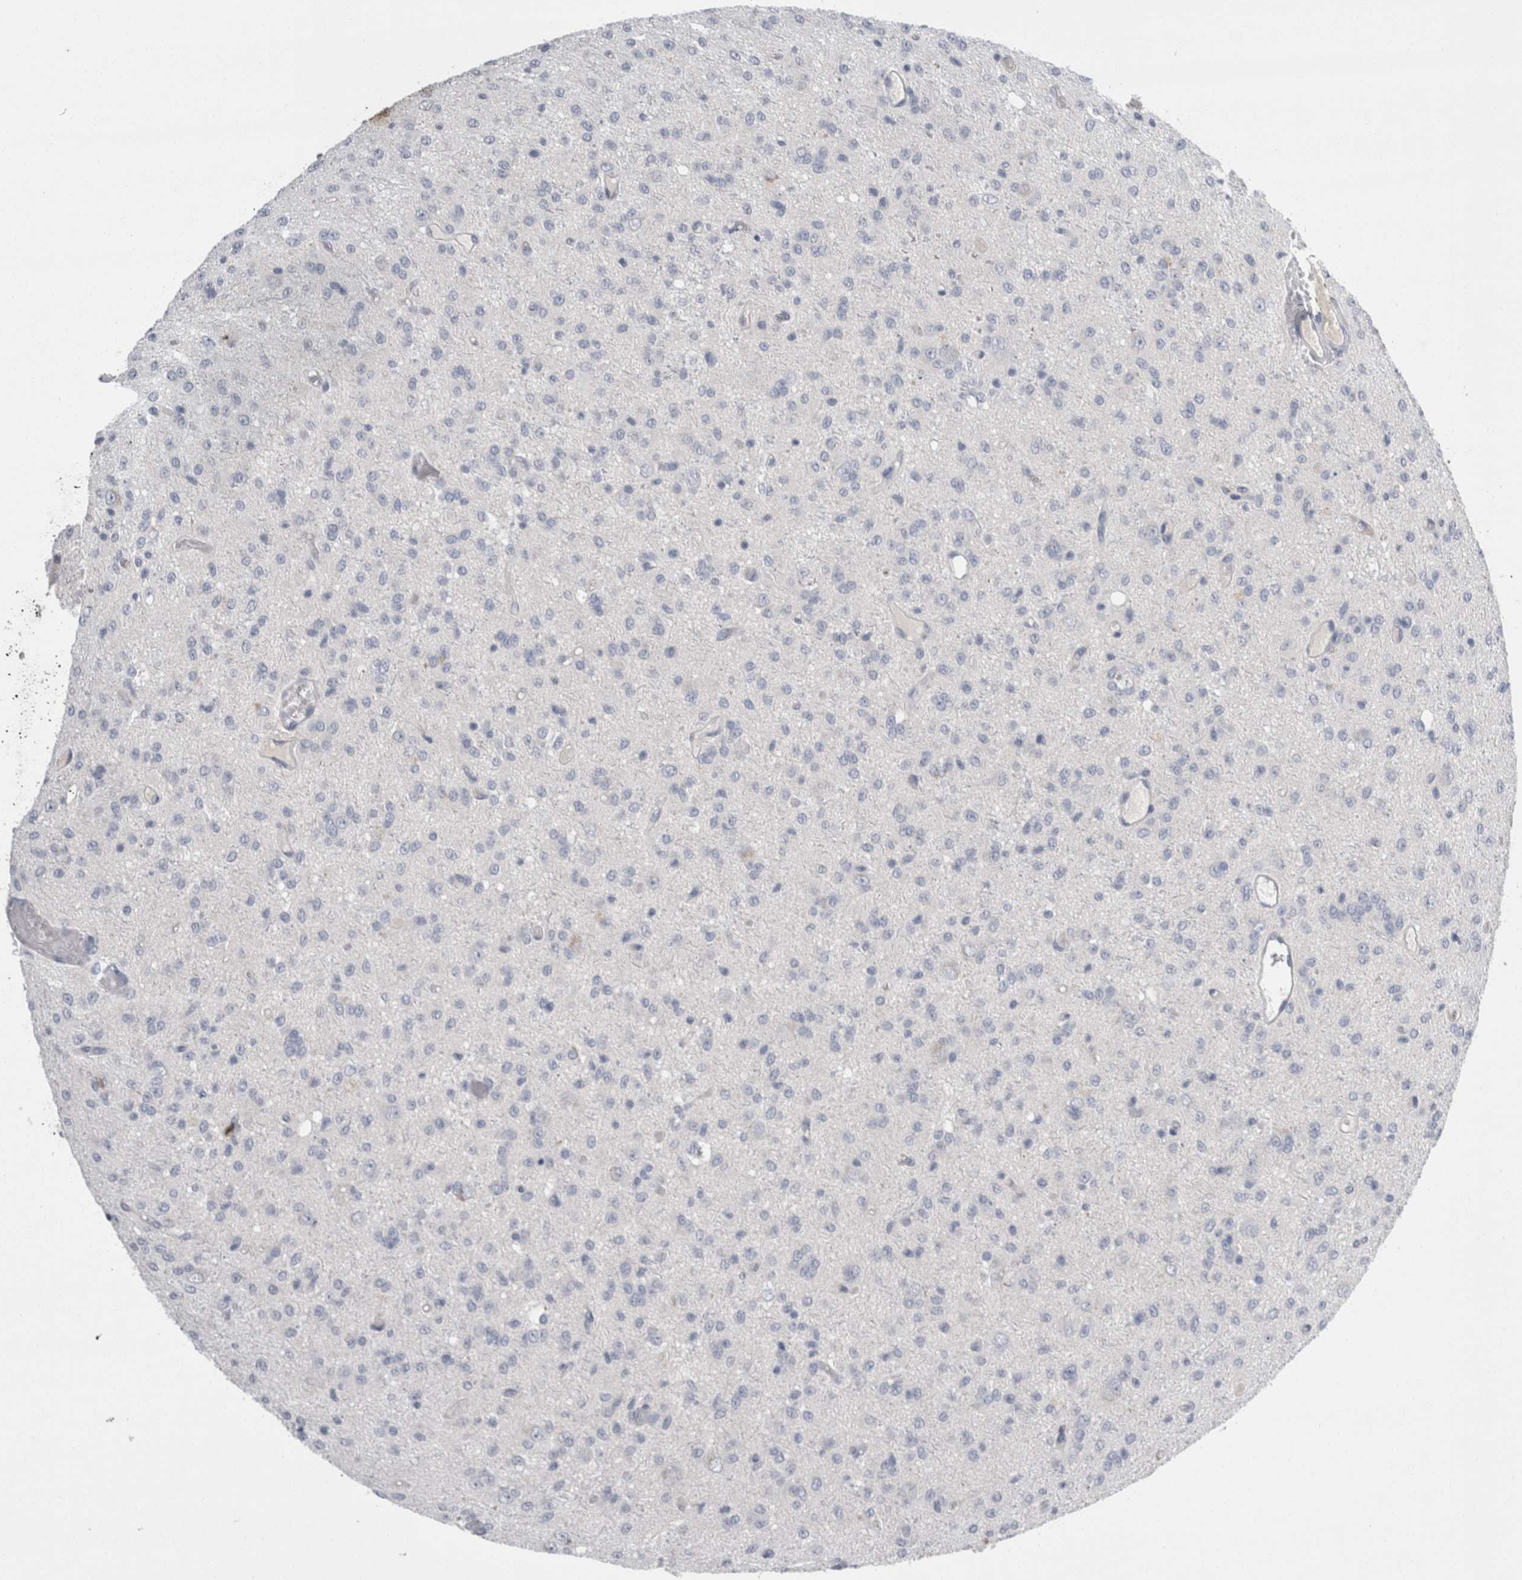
{"staining": {"intensity": "negative", "quantity": "none", "location": "none"}, "tissue": "glioma", "cell_type": "Tumor cells", "image_type": "cancer", "snomed": [{"axis": "morphology", "description": "Glioma, malignant, High grade"}, {"axis": "topography", "description": "Brain"}], "caption": "The immunohistochemistry (IHC) micrograph has no significant positivity in tumor cells of glioma tissue.", "gene": "REG1A", "patient": {"sex": "female", "age": 59}}